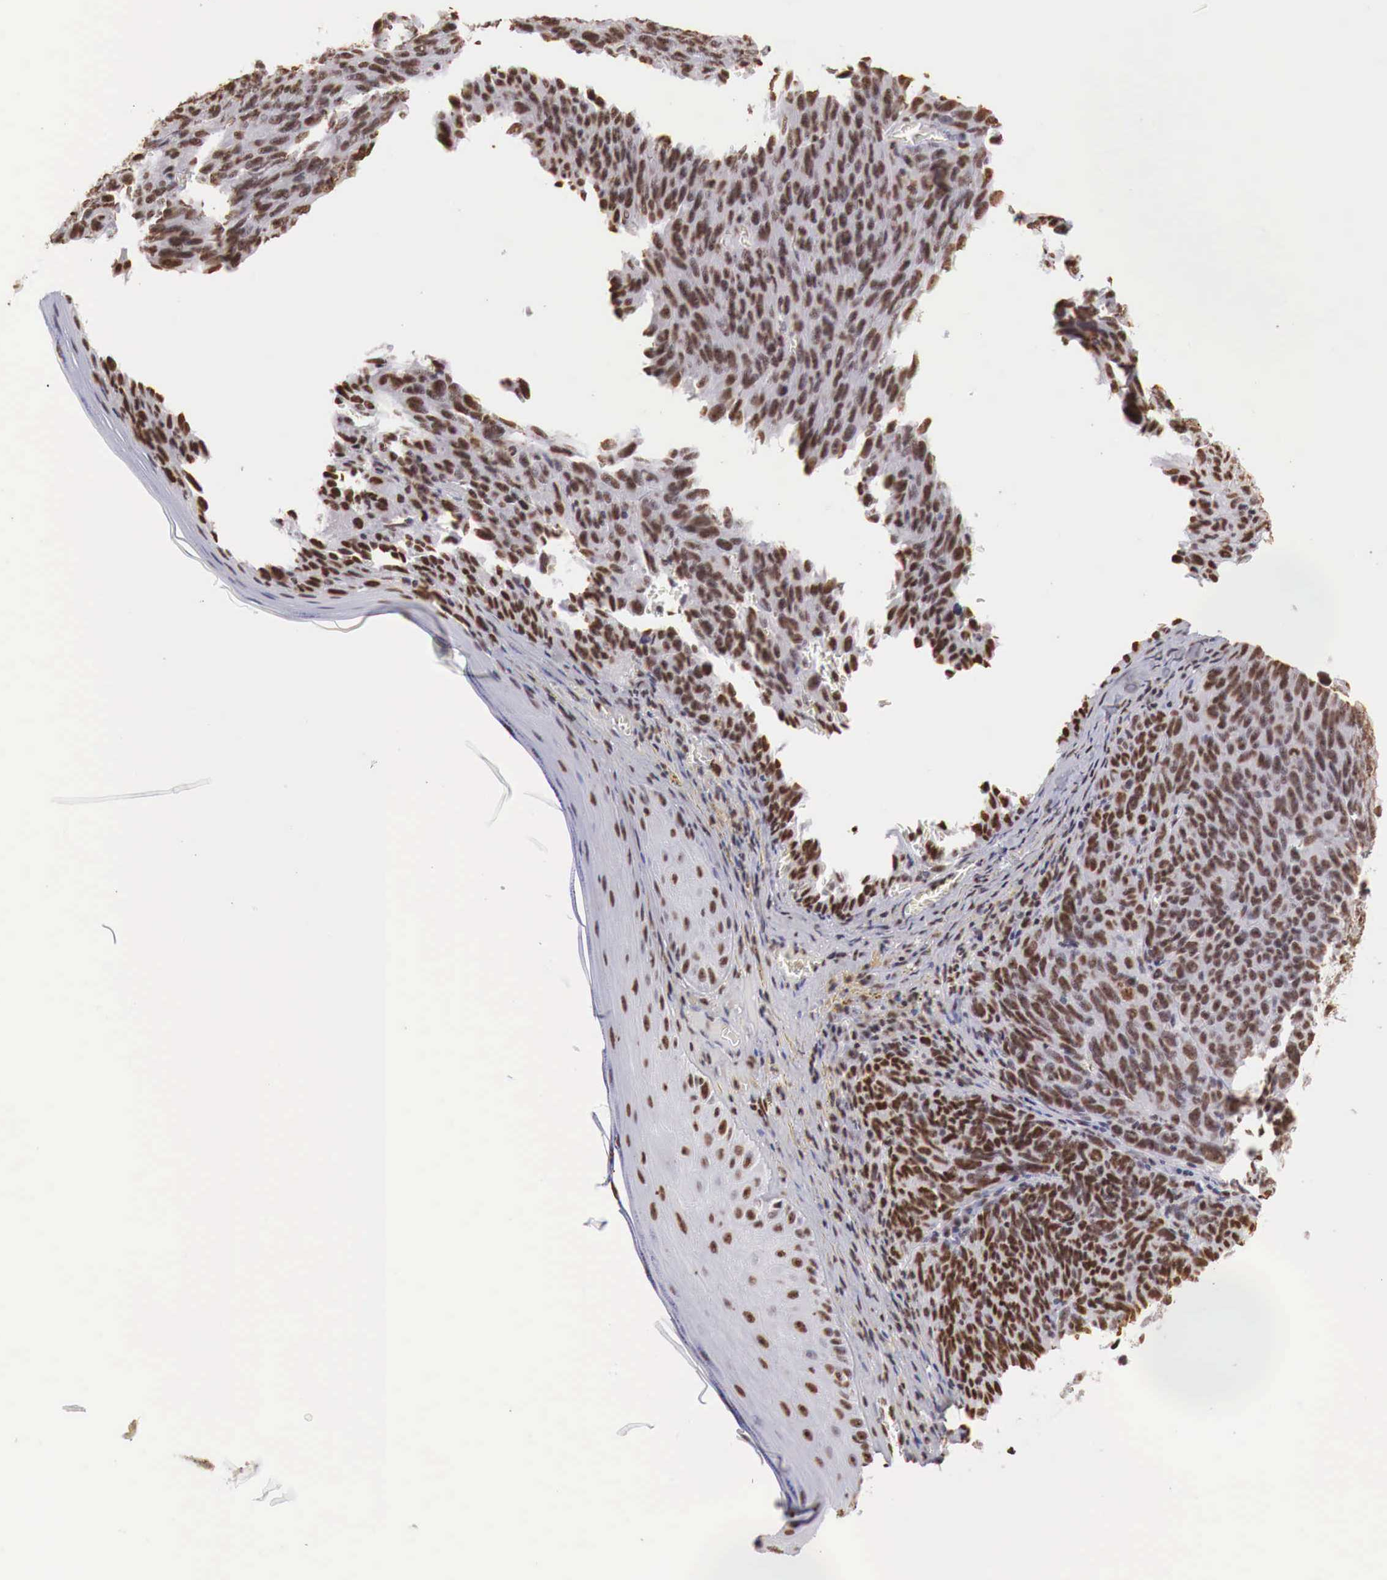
{"staining": {"intensity": "strong", "quantity": ">75%", "location": "nuclear"}, "tissue": "melanoma", "cell_type": "Tumor cells", "image_type": "cancer", "snomed": [{"axis": "morphology", "description": "Malignant melanoma, NOS"}, {"axis": "topography", "description": "Skin"}], "caption": "The photomicrograph exhibits immunohistochemical staining of malignant melanoma. There is strong nuclear staining is present in about >75% of tumor cells. (IHC, brightfield microscopy, high magnification).", "gene": "DKC1", "patient": {"sex": "male", "age": 76}}